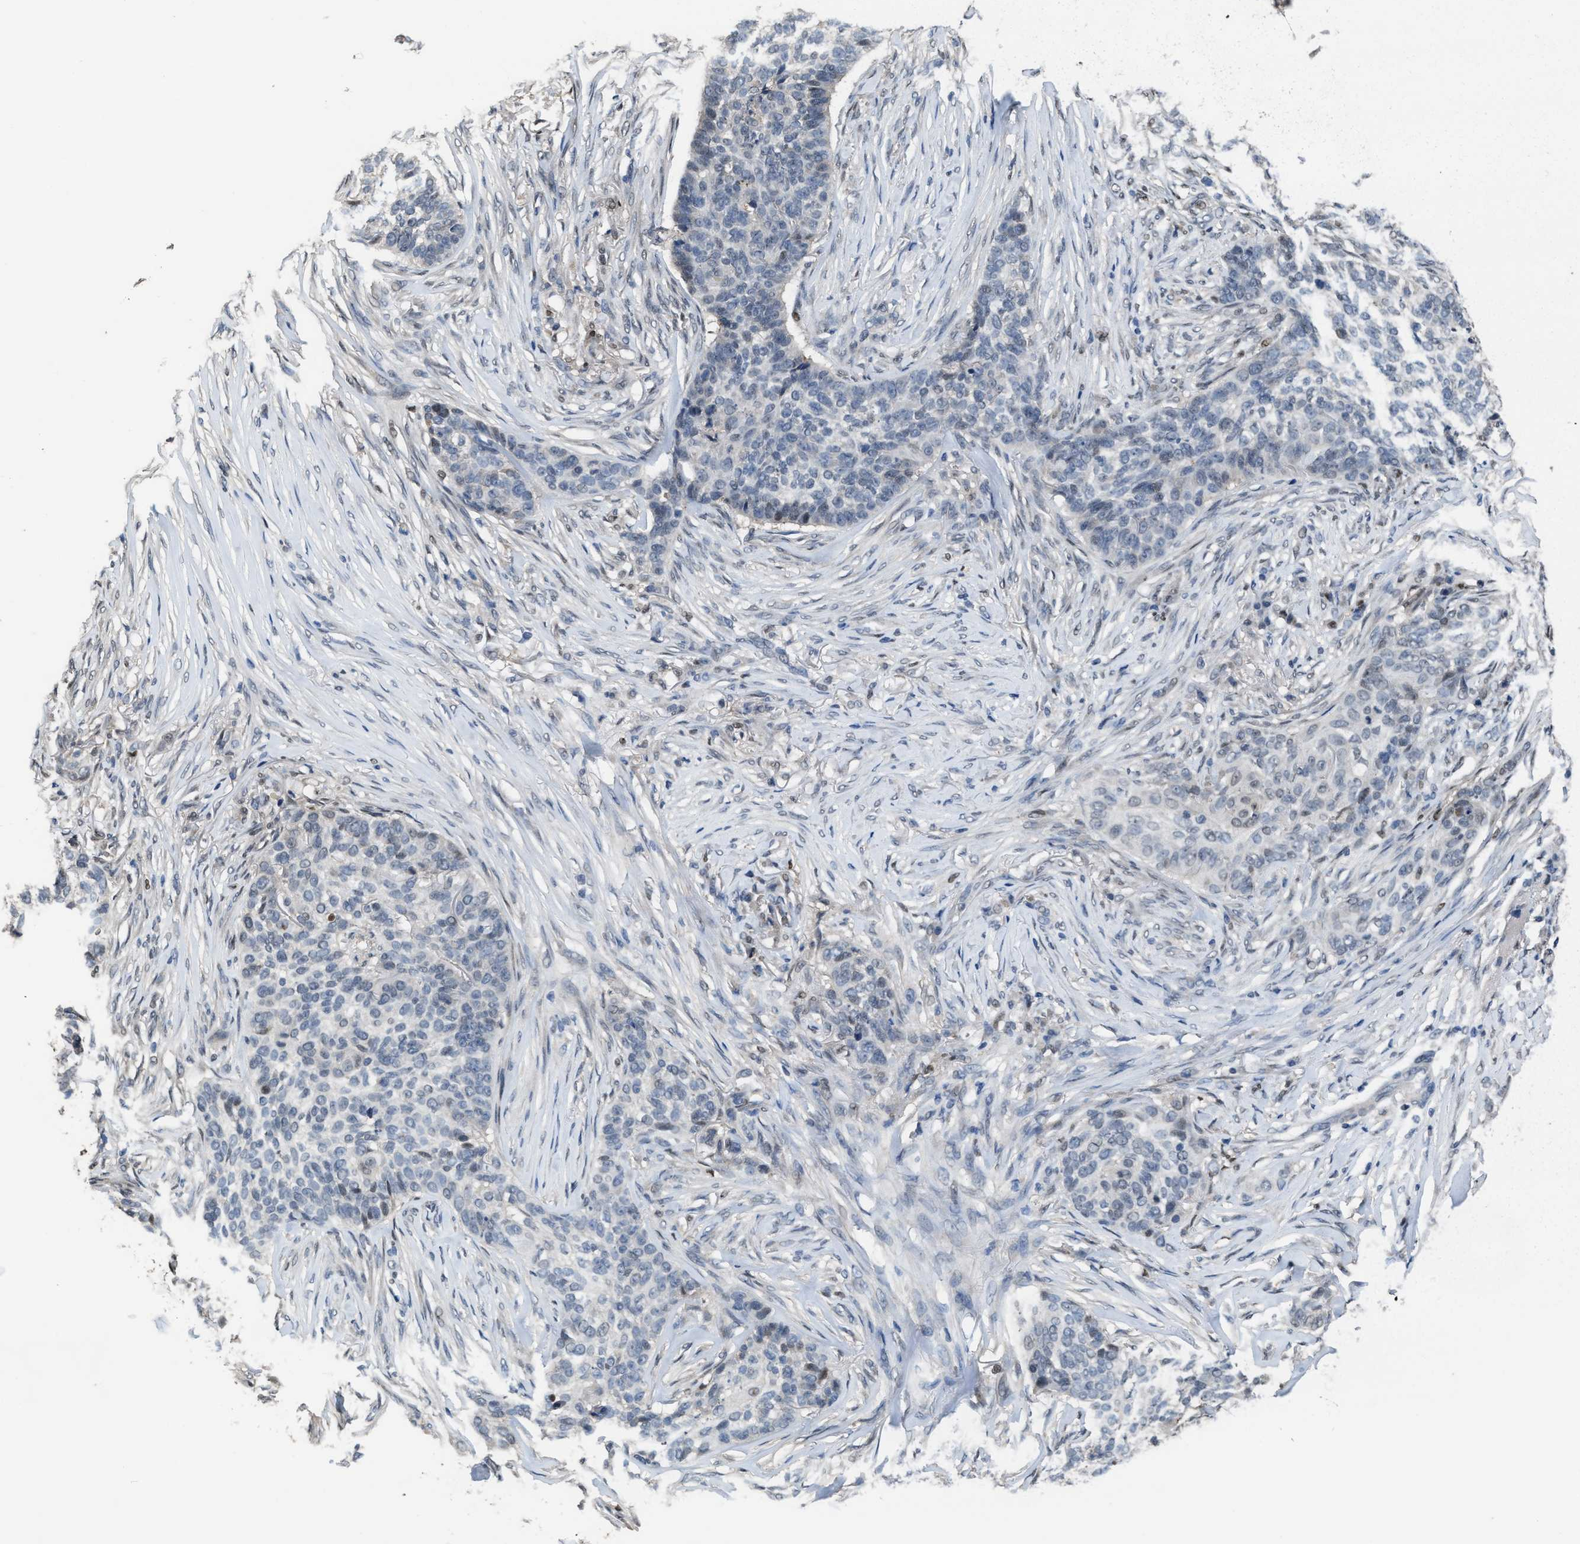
{"staining": {"intensity": "negative", "quantity": "none", "location": "none"}, "tissue": "skin cancer", "cell_type": "Tumor cells", "image_type": "cancer", "snomed": [{"axis": "morphology", "description": "Basal cell carcinoma"}, {"axis": "topography", "description": "Skin"}], "caption": "High magnification brightfield microscopy of skin basal cell carcinoma stained with DAB (brown) and counterstained with hematoxylin (blue): tumor cells show no significant expression. (DAB (3,3'-diaminobenzidine) immunohistochemistry (IHC), high magnification).", "gene": "ZNF20", "patient": {"sex": "male", "age": 85}}